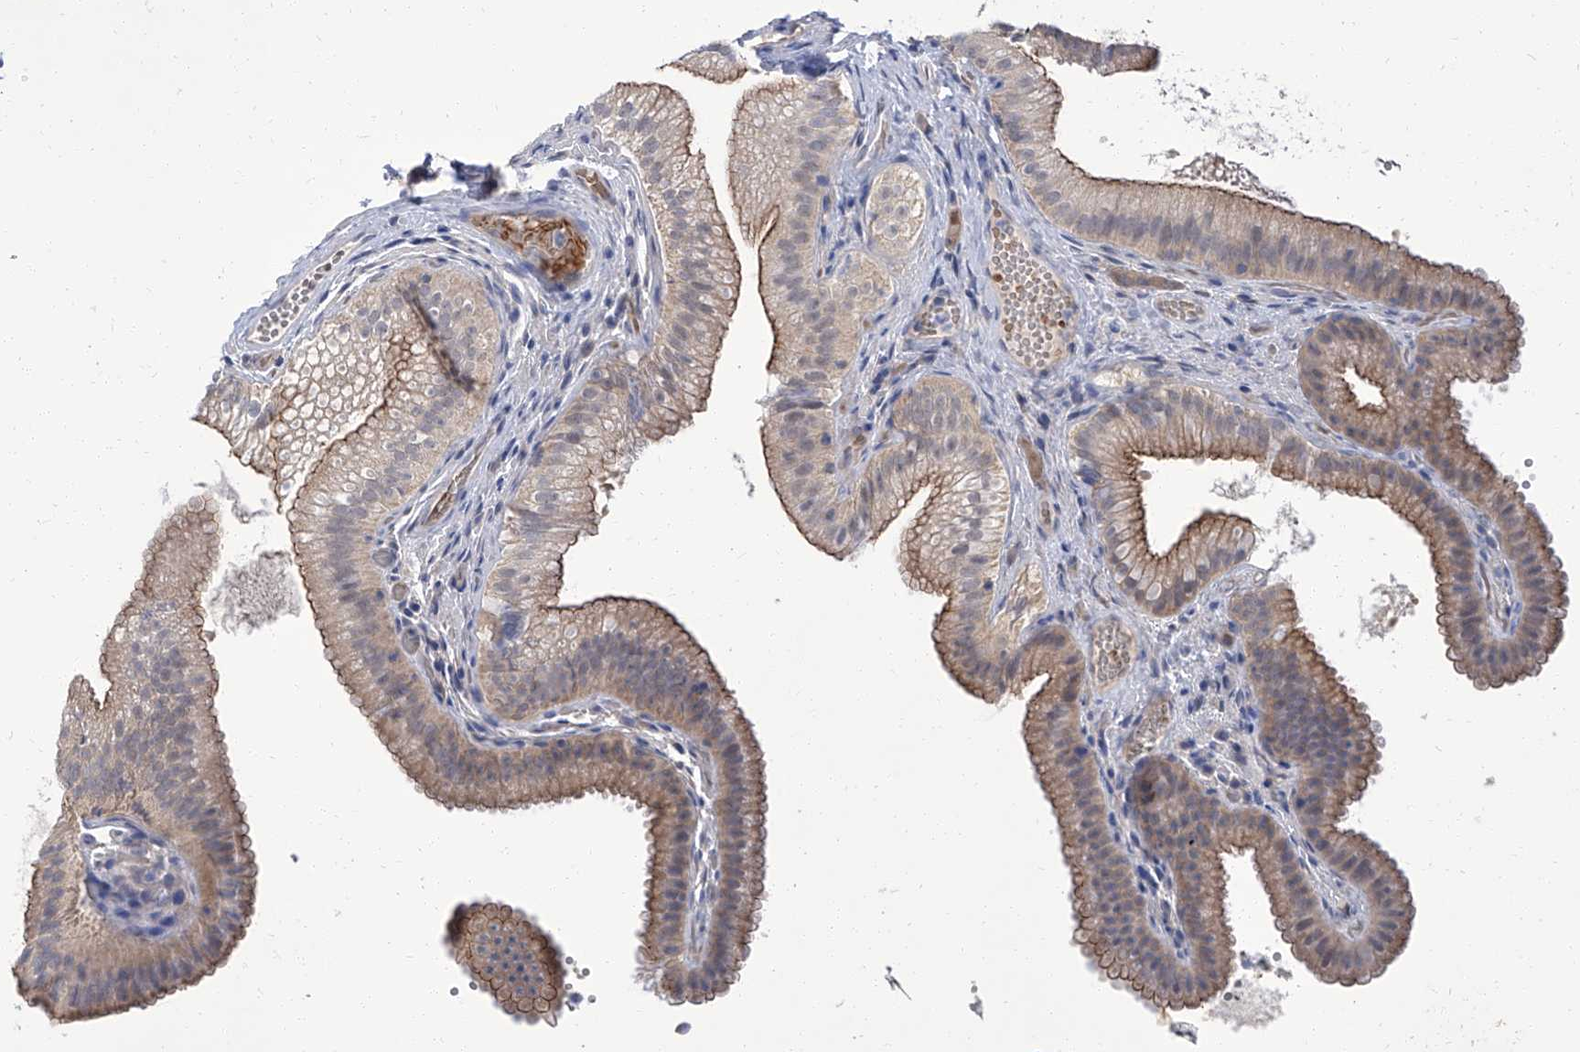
{"staining": {"intensity": "moderate", "quantity": "25%-75%", "location": "cytoplasmic/membranous"}, "tissue": "gallbladder", "cell_type": "Glandular cells", "image_type": "normal", "snomed": [{"axis": "morphology", "description": "Normal tissue, NOS"}, {"axis": "topography", "description": "Gallbladder"}], "caption": "Immunohistochemical staining of benign gallbladder reveals moderate cytoplasmic/membranous protein staining in about 25%-75% of glandular cells. (Brightfield microscopy of DAB IHC at high magnification).", "gene": "PARD3", "patient": {"sex": "female", "age": 30}}